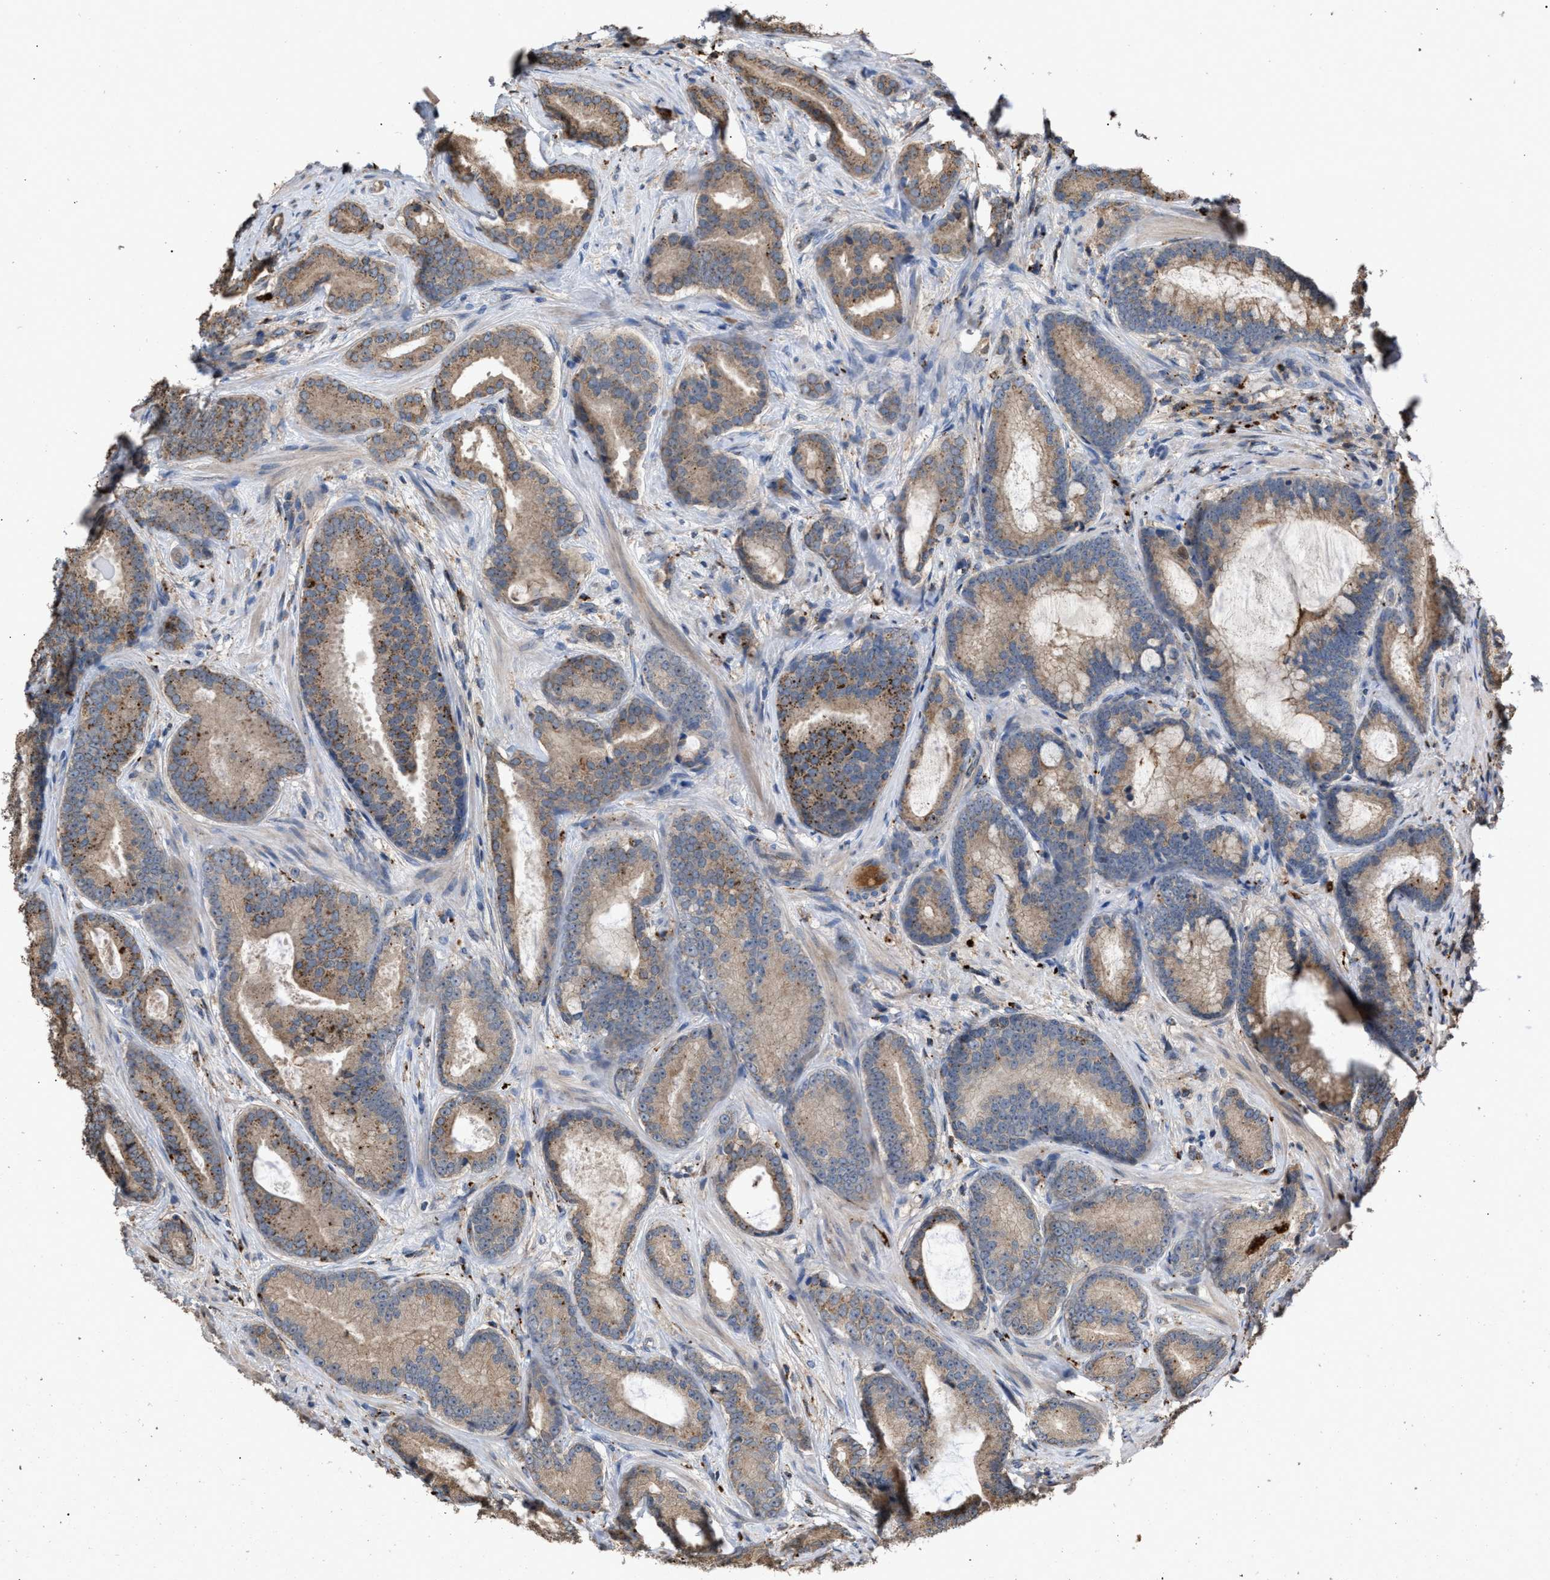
{"staining": {"intensity": "weak", "quantity": ">75%", "location": "cytoplasmic/membranous"}, "tissue": "prostate cancer", "cell_type": "Tumor cells", "image_type": "cancer", "snomed": [{"axis": "morphology", "description": "Adenocarcinoma, High grade"}, {"axis": "topography", "description": "Prostate"}], "caption": "About >75% of tumor cells in human prostate high-grade adenocarcinoma show weak cytoplasmic/membranous protein positivity as visualized by brown immunohistochemical staining.", "gene": "ELMO3", "patient": {"sex": "male", "age": 55}}